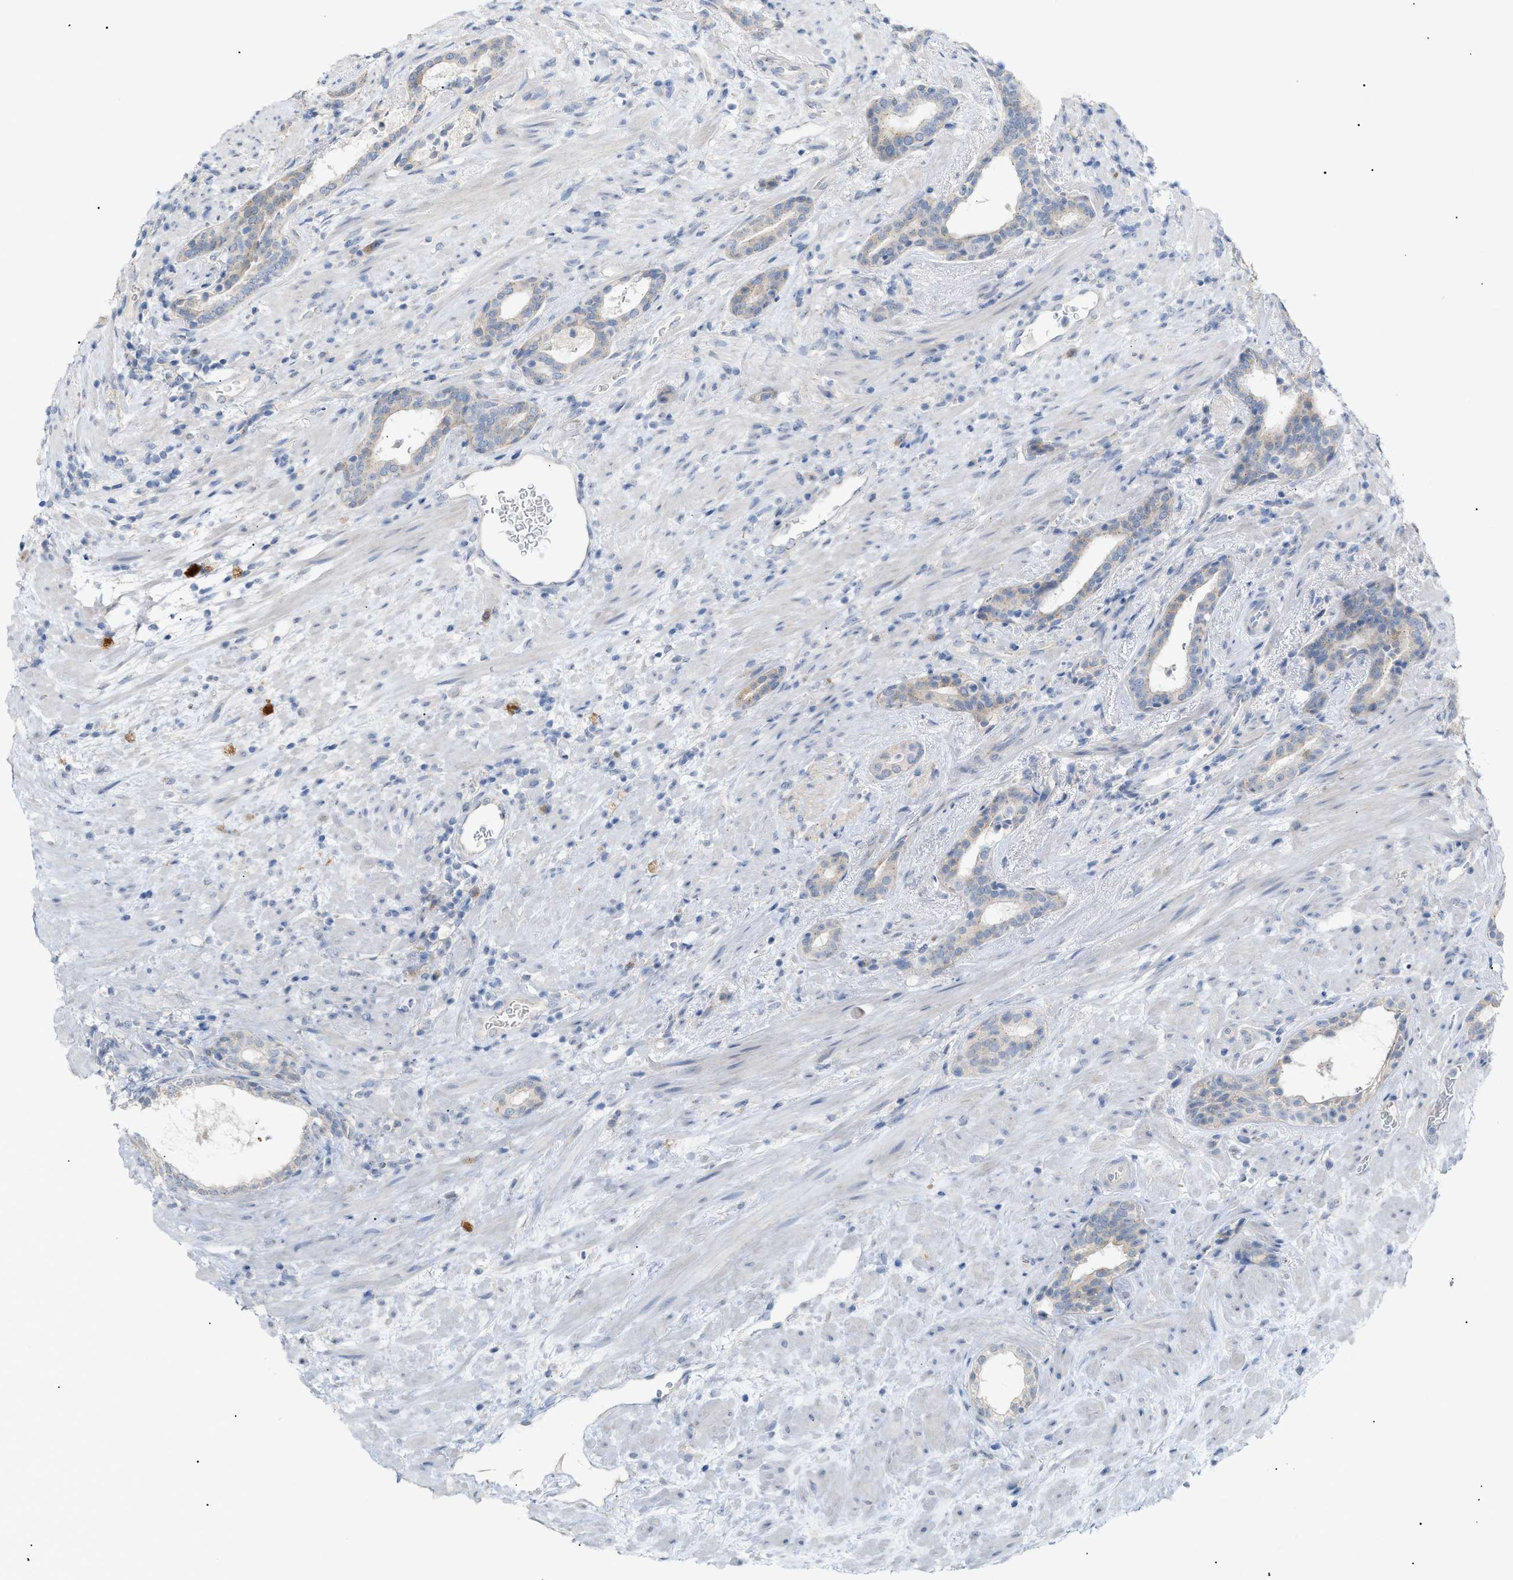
{"staining": {"intensity": "negative", "quantity": "none", "location": "none"}, "tissue": "prostate cancer", "cell_type": "Tumor cells", "image_type": "cancer", "snomed": [{"axis": "morphology", "description": "Adenocarcinoma, High grade"}, {"axis": "topography", "description": "Prostate"}], "caption": "Immunohistochemistry histopathology image of neoplastic tissue: prostate cancer stained with DAB (3,3'-diaminobenzidine) shows no significant protein expression in tumor cells. The staining is performed using DAB brown chromogen with nuclei counter-stained in using hematoxylin.", "gene": "SLC25A31", "patient": {"sex": "male", "age": 71}}